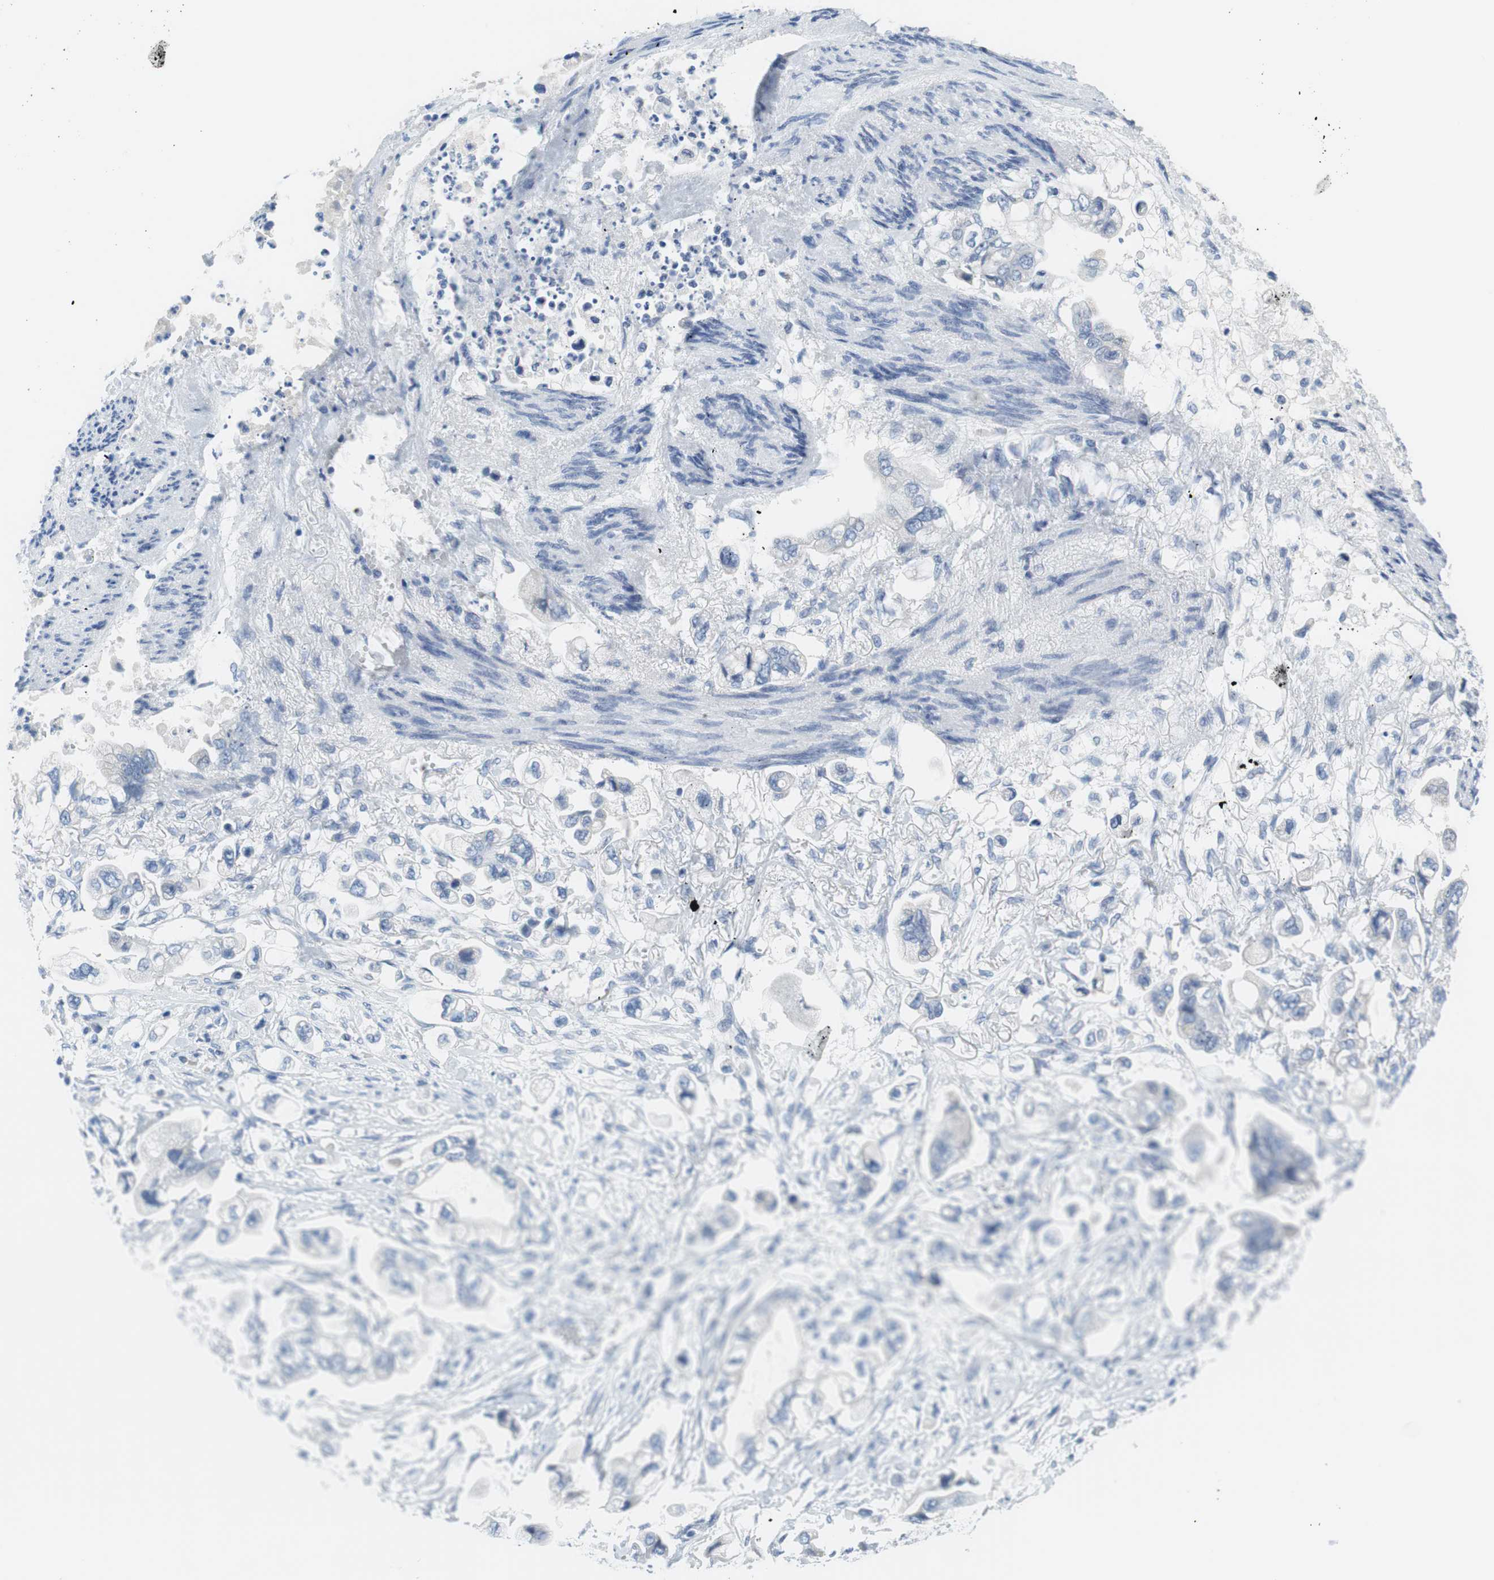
{"staining": {"intensity": "negative", "quantity": "none", "location": "none"}, "tissue": "stomach cancer", "cell_type": "Tumor cells", "image_type": "cancer", "snomed": [{"axis": "morphology", "description": "Adenocarcinoma, NOS"}, {"axis": "topography", "description": "Stomach"}], "caption": "An image of human adenocarcinoma (stomach) is negative for staining in tumor cells.", "gene": "MYH1", "patient": {"sex": "male", "age": 62}}